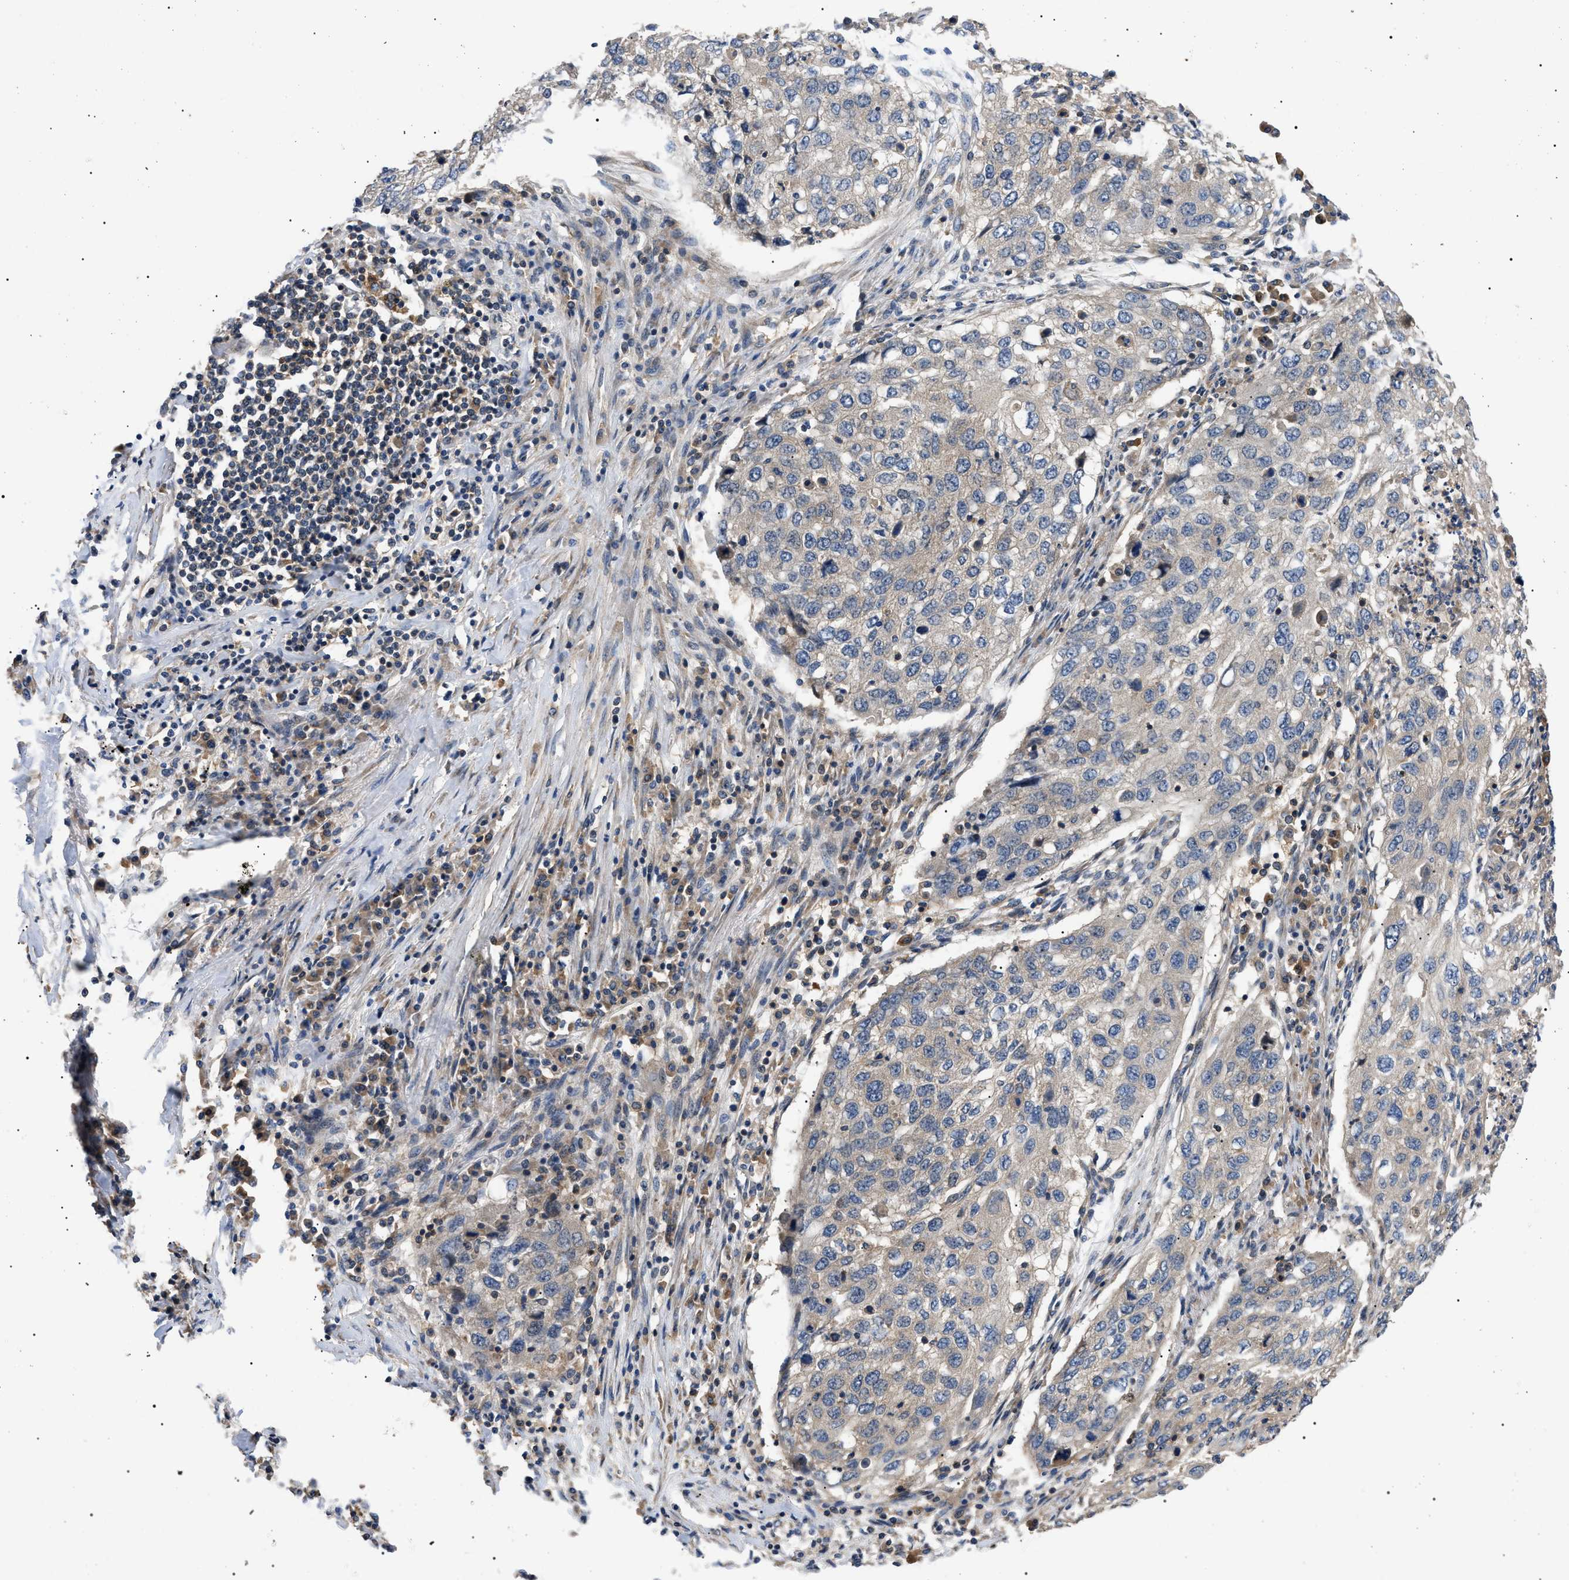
{"staining": {"intensity": "negative", "quantity": "none", "location": "none"}, "tissue": "lung cancer", "cell_type": "Tumor cells", "image_type": "cancer", "snomed": [{"axis": "morphology", "description": "Squamous cell carcinoma, NOS"}, {"axis": "topography", "description": "Lung"}], "caption": "IHC of human lung cancer displays no staining in tumor cells.", "gene": "PPM1B", "patient": {"sex": "female", "age": 63}}